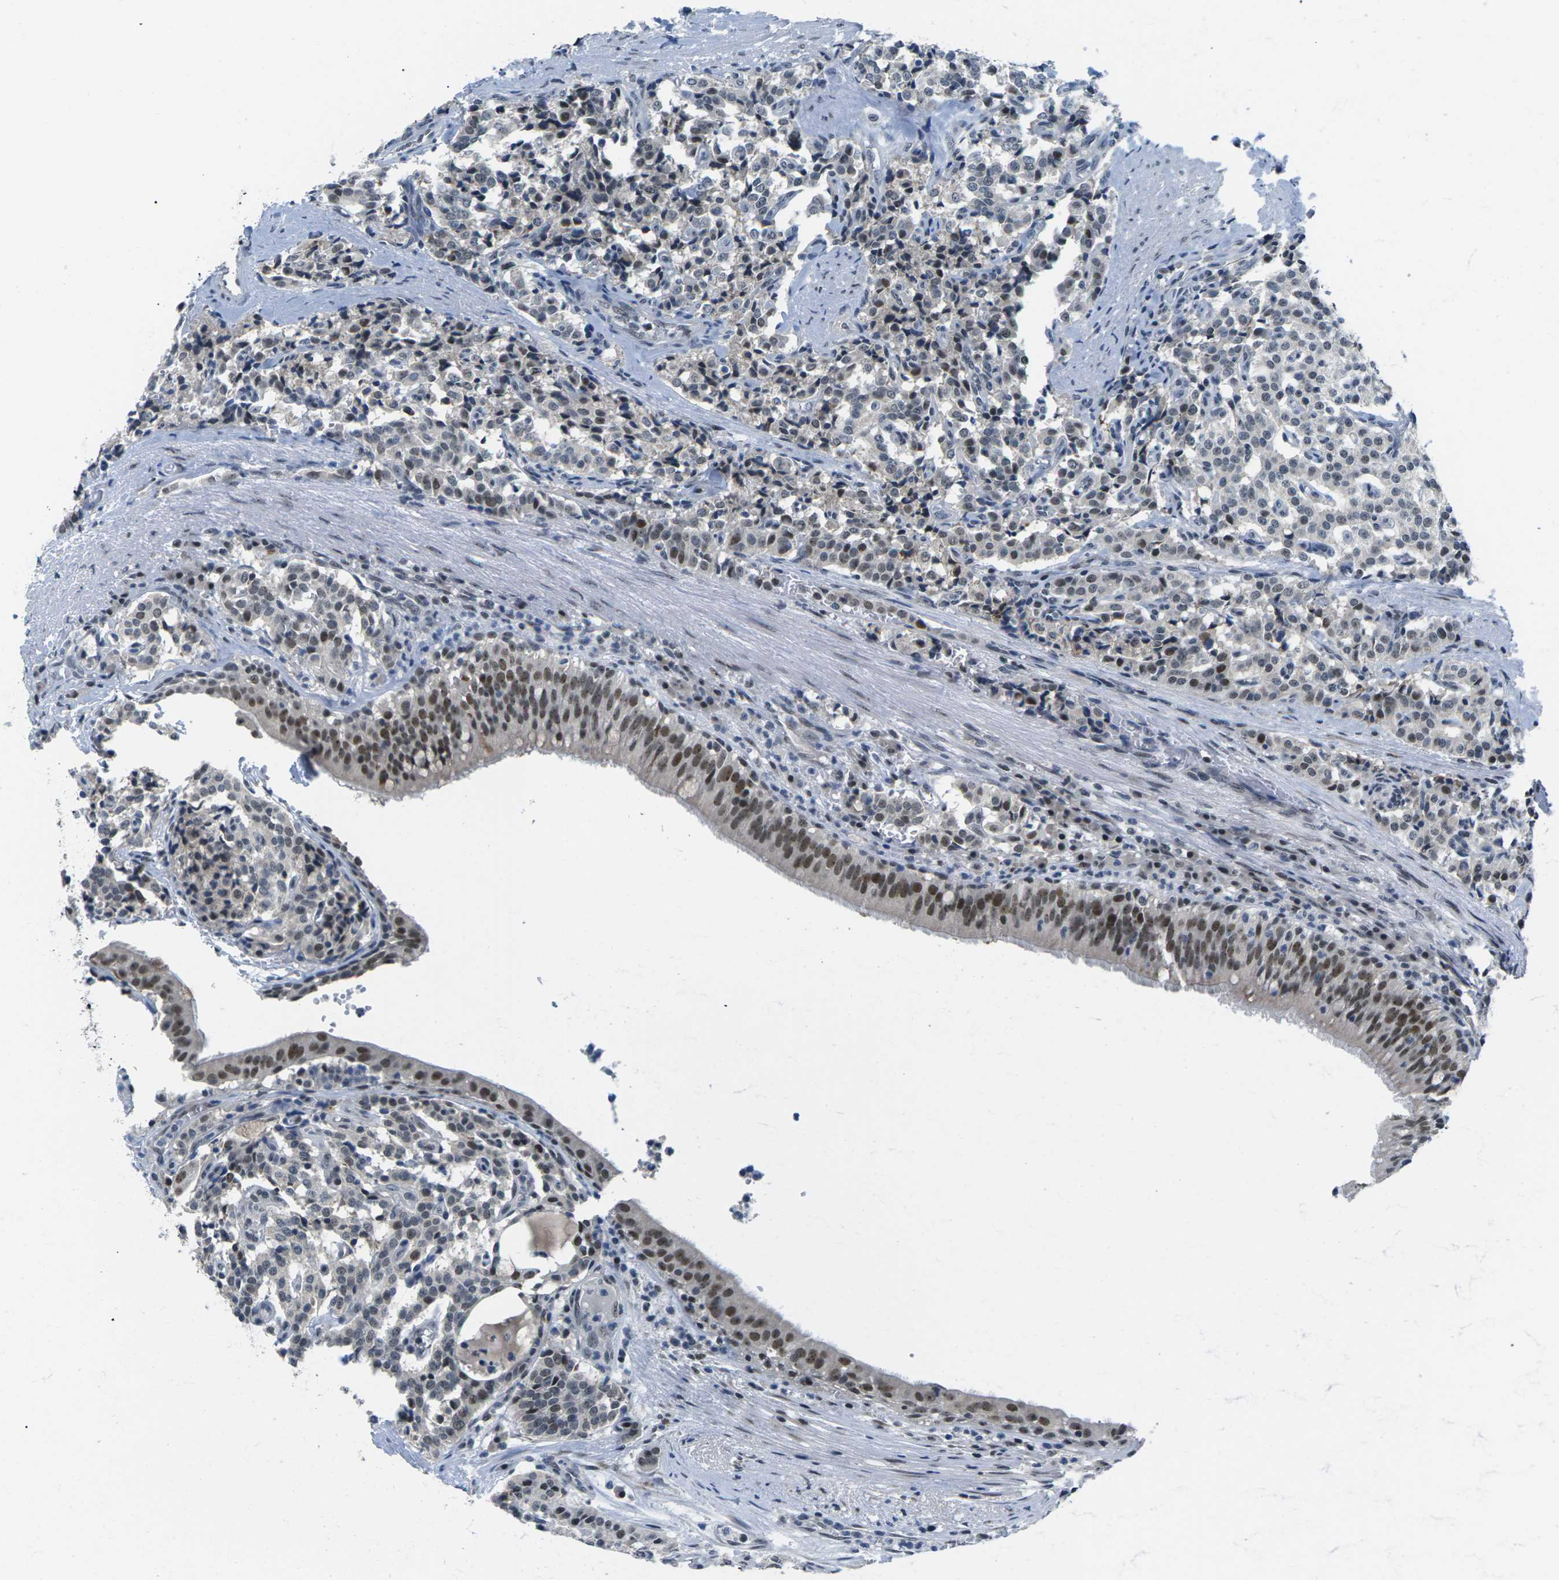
{"staining": {"intensity": "moderate", "quantity": "<25%", "location": "nuclear"}, "tissue": "carcinoid", "cell_type": "Tumor cells", "image_type": "cancer", "snomed": [{"axis": "morphology", "description": "Carcinoid, malignant, NOS"}, {"axis": "topography", "description": "Lung"}], "caption": "Tumor cells exhibit moderate nuclear staining in approximately <25% of cells in carcinoid (malignant).", "gene": "NSRP1", "patient": {"sex": "male", "age": 30}}